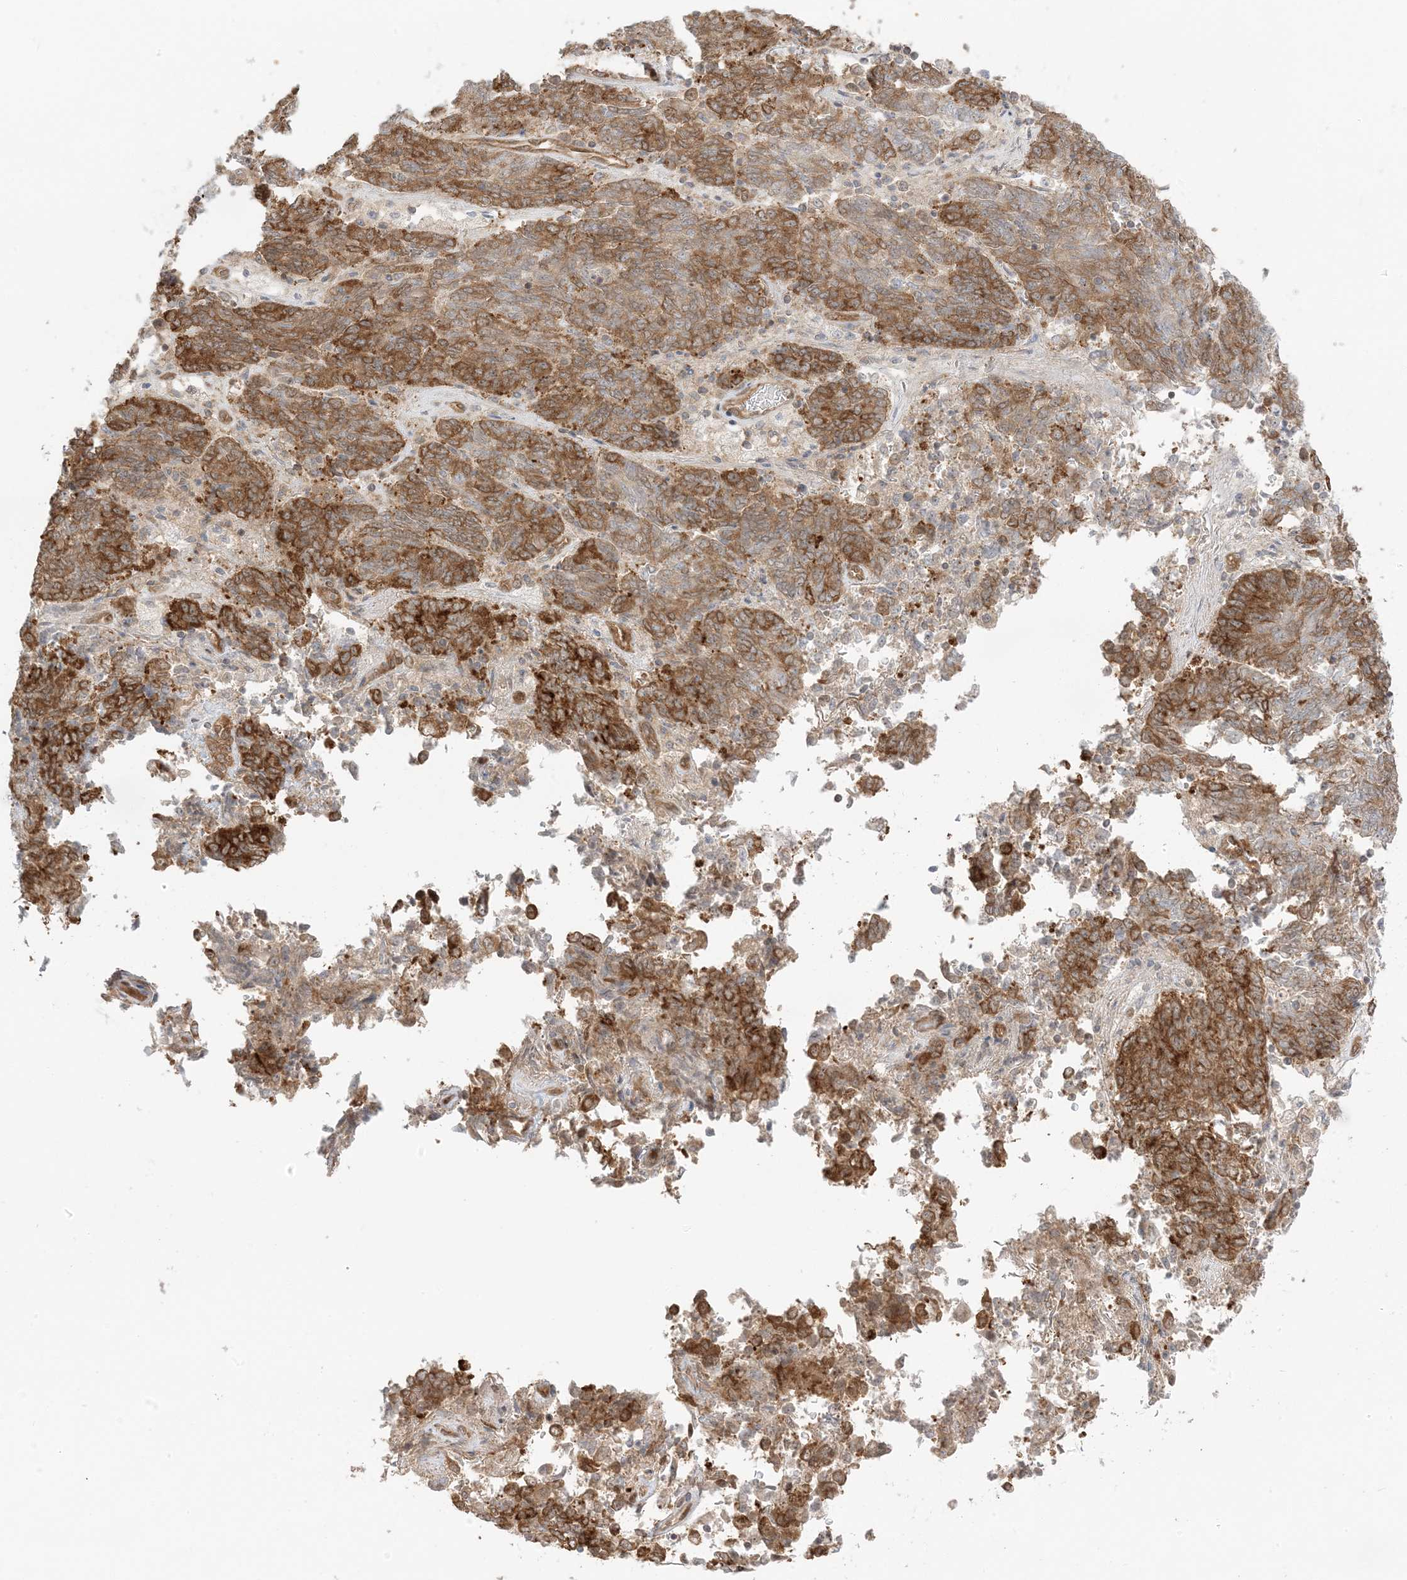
{"staining": {"intensity": "moderate", "quantity": ">75%", "location": "cytoplasmic/membranous"}, "tissue": "endometrial cancer", "cell_type": "Tumor cells", "image_type": "cancer", "snomed": [{"axis": "morphology", "description": "Adenocarcinoma, NOS"}, {"axis": "topography", "description": "Endometrium"}], "caption": "This micrograph exhibits IHC staining of adenocarcinoma (endometrial), with medium moderate cytoplasmic/membranous positivity in about >75% of tumor cells.", "gene": "UBAP2L", "patient": {"sex": "female", "age": 80}}